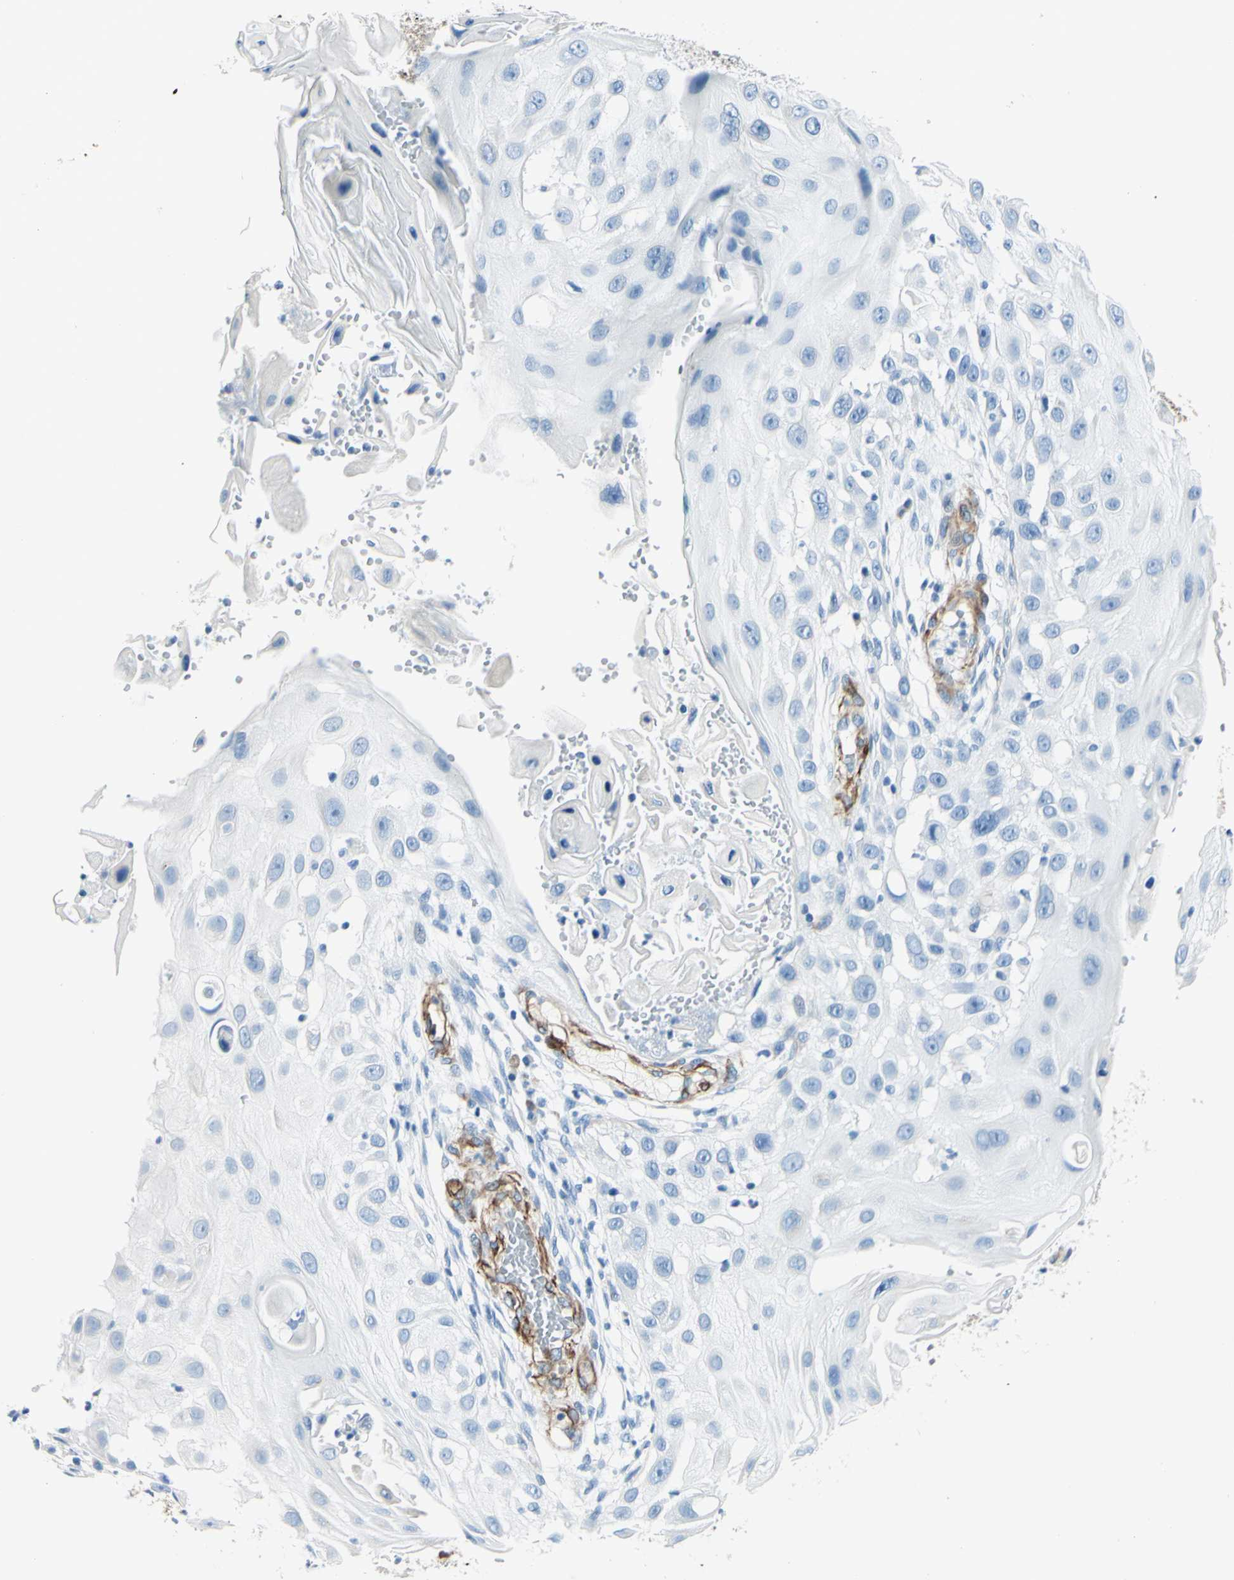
{"staining": {"intensity": "negative", "quantity": "none", "location": "none"}, "tissue": "skin cancer", "cell_type": "Tumor cells", "image_type": "cancer", "snomed": [{"axis": "morphology", "description": "Squamous cell carcinoma, NOS"}, {"axis": "topography", "description": "Skin"}], "caption": "An image of skin cancer stained for a protein reveals no brown staining in tumor cells. (DAB immunohistochemistry (IHC) with hematoxylin counter stain).", "gene": "PTH2R", "patient": {"sex": "female", "age": 44}}